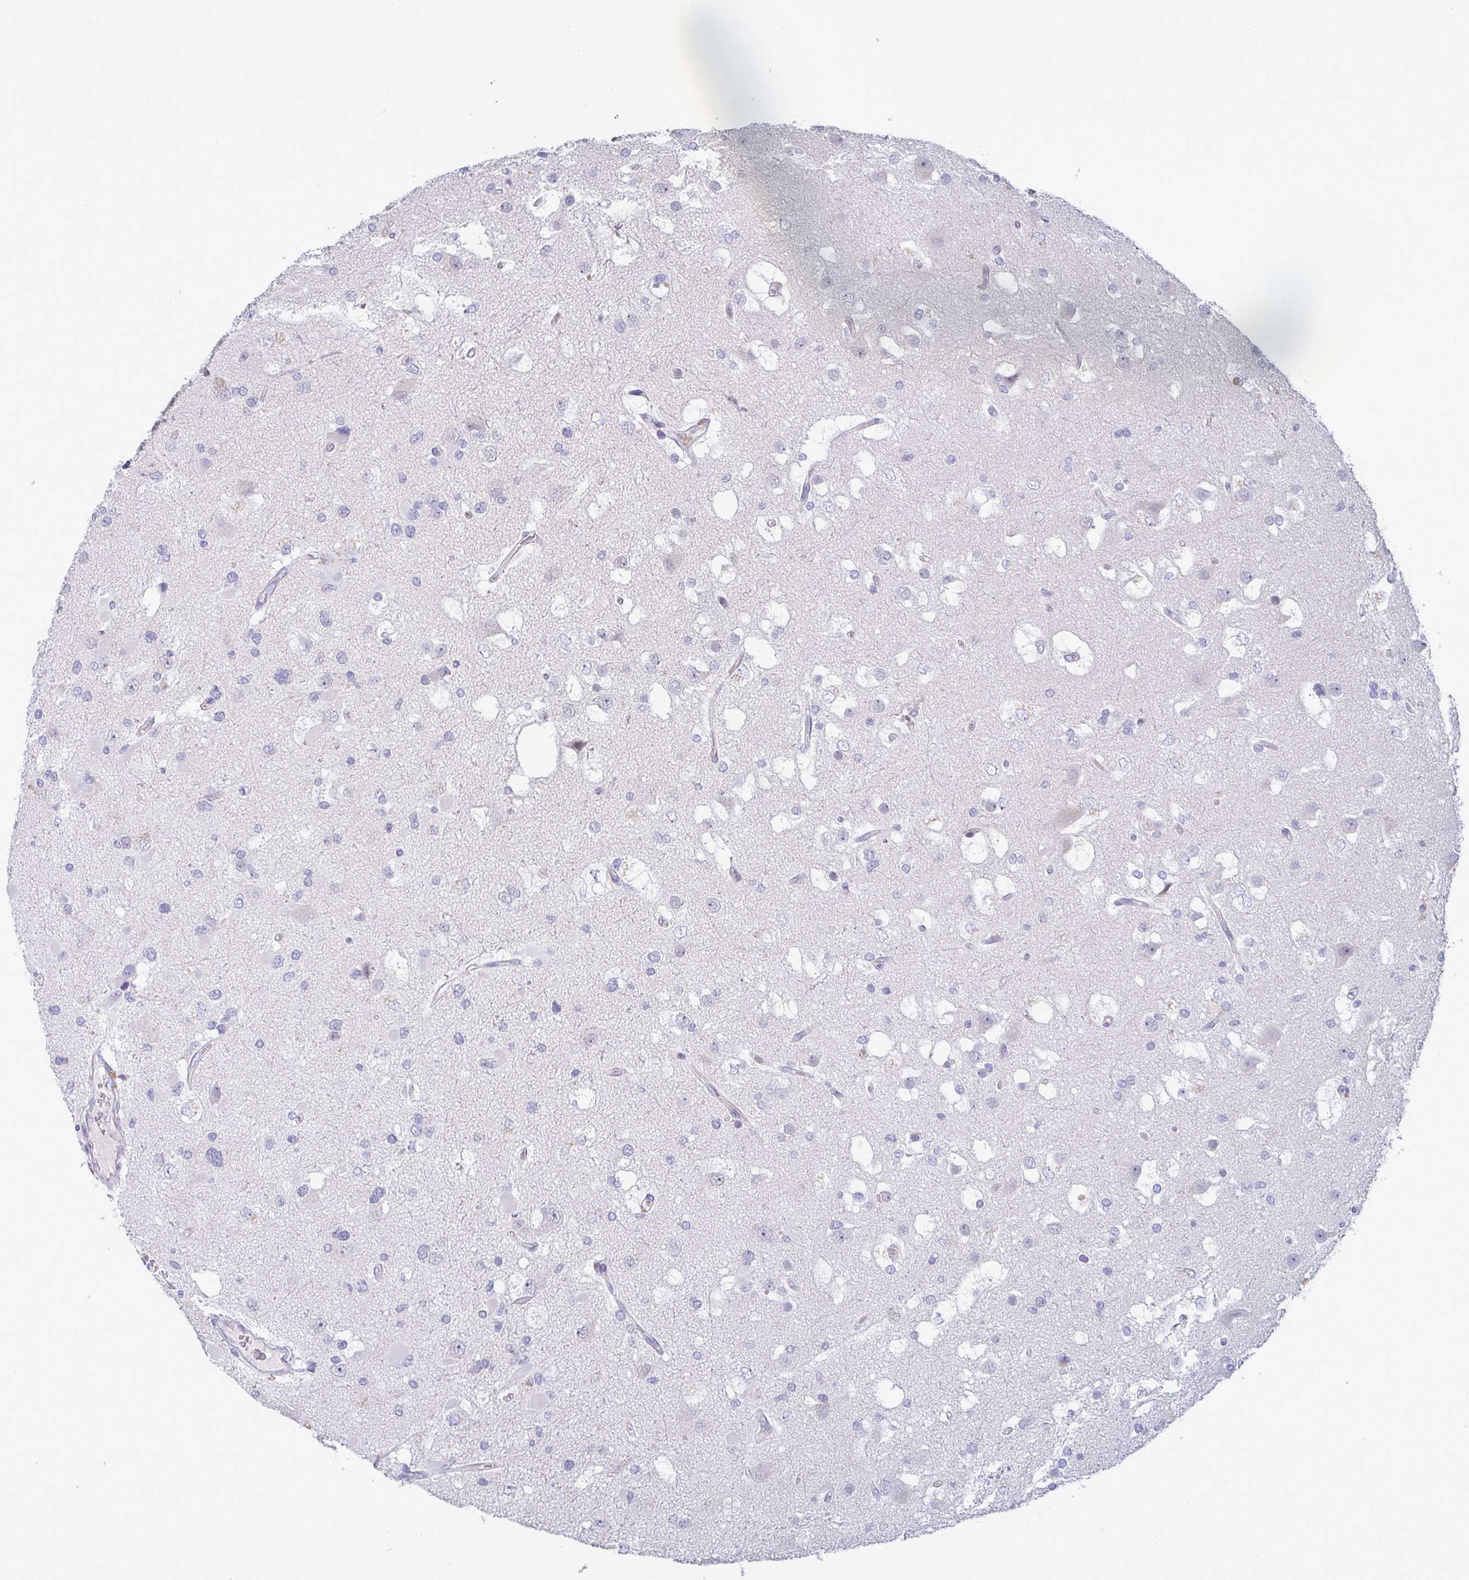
{"staining": {"intensity": "negative", "quantity": "none", "location": "none"}, "tissue": "glioma", "cell_type": "Tumor cells", "image_type": "cancer", "snomed": [{"axis": "morphology", "description": "Glioma, malignant, High grade"}, {"axis": "topography", "description": "Brain"}], "caption": "Protein analysis of malignant glioma (high-grade) reveals no significant expression in tumor cells.", "gene": "TAS2R38", "patient": {"sex": "male", "age": 53}}